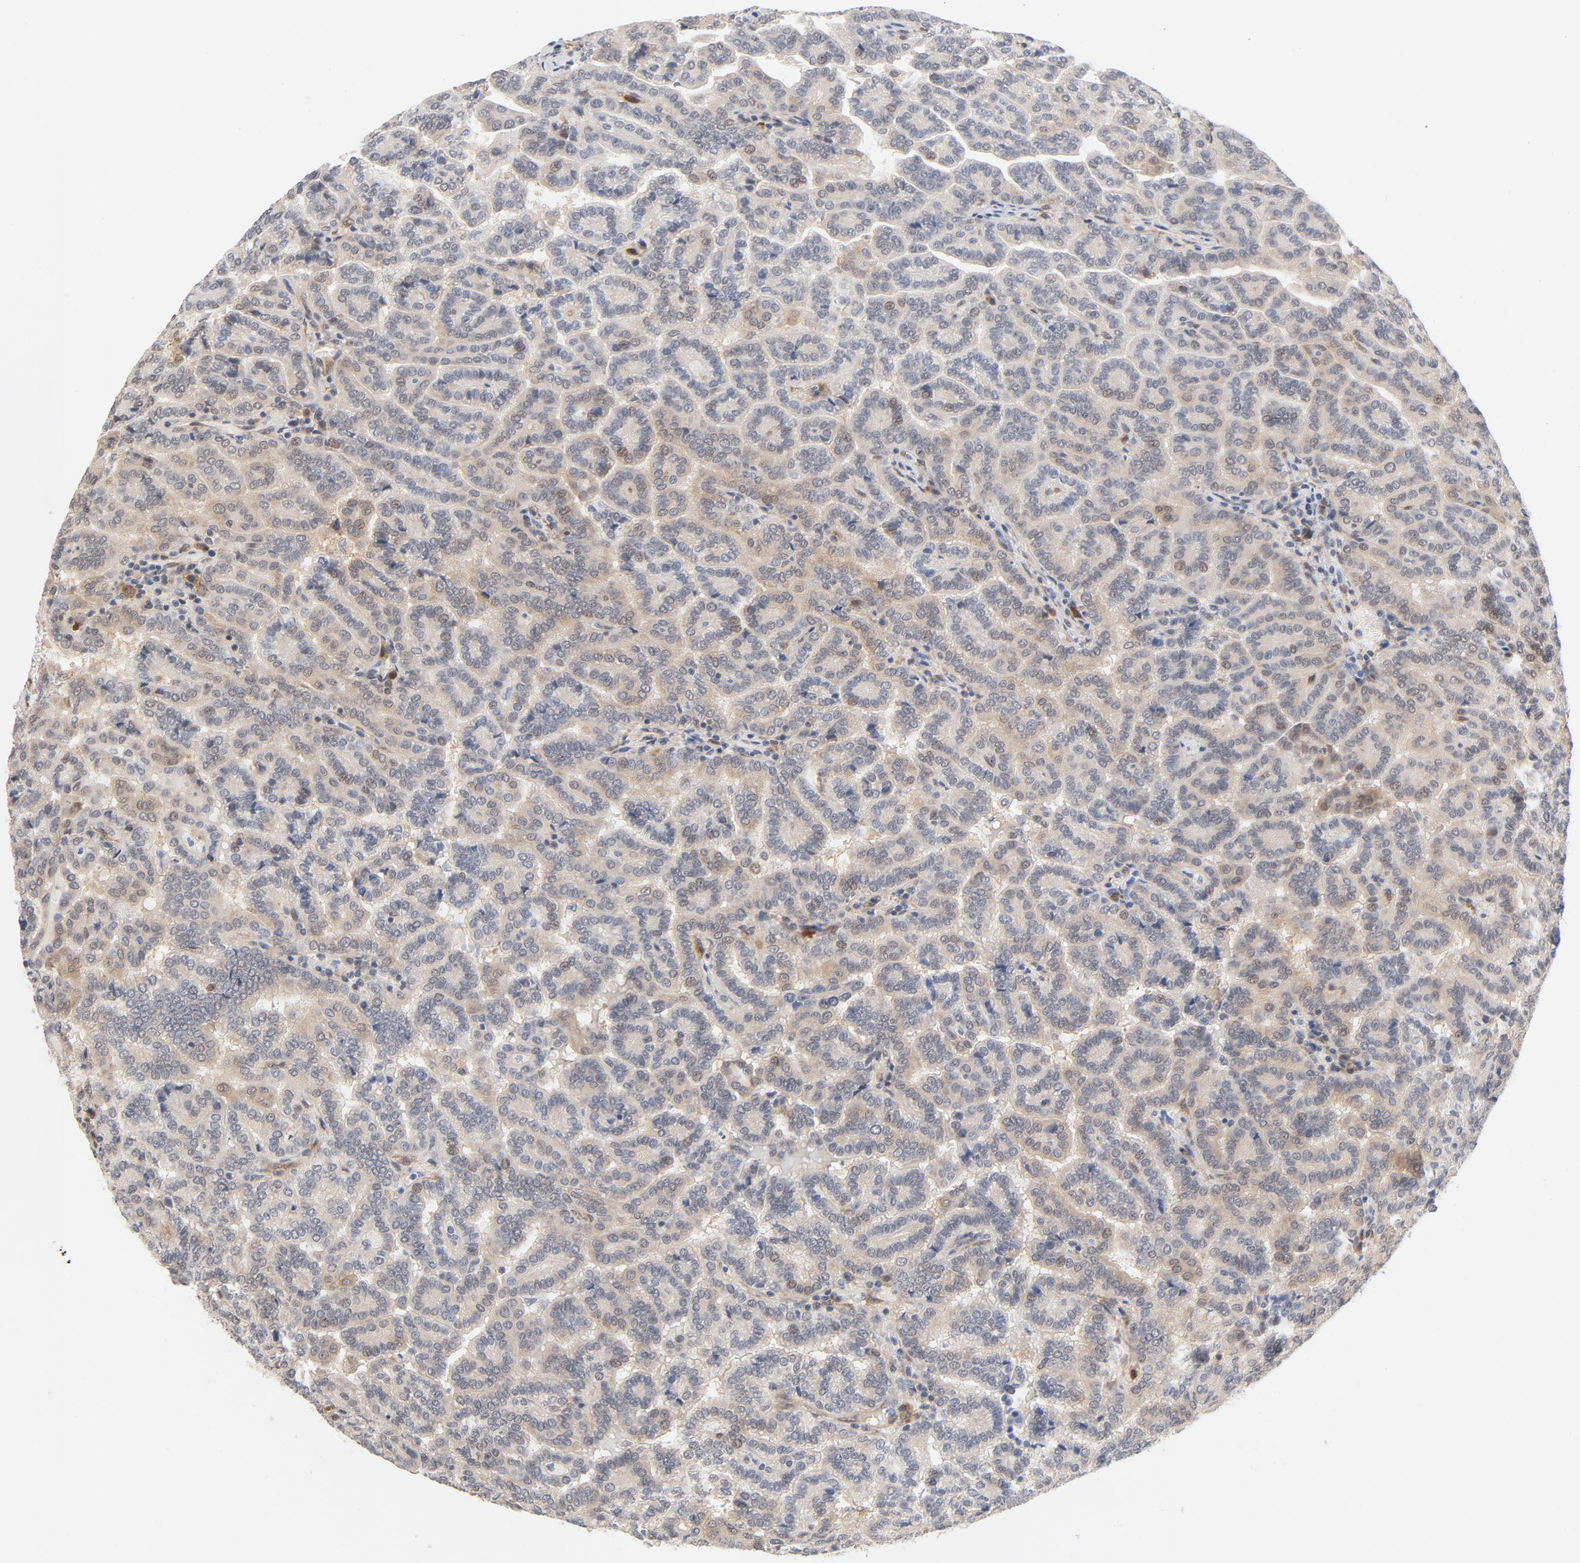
{"staining": {"intensity": "moderate", "quantity": ">75%", "location": "cytoplasmic/membranous,nuclear"}, "tissue": "renal cancer", "cell_type": "Tumor cells", "image_type": "cancer", "snomed": [{"axis": "morphology", "description": "Adenocarcinoma, NOS"}, {"axis": "topography", "description": "Kidney"}], "caption": "This histopathology image demonstrates IHC staining of human renal cancer, with medium moderate cytoplasmic/membranous and nuclear positivity in approximately >75% of tumor cells.", "gene": "EIF4E", "patient": {"sex": "male", "age": 61}}